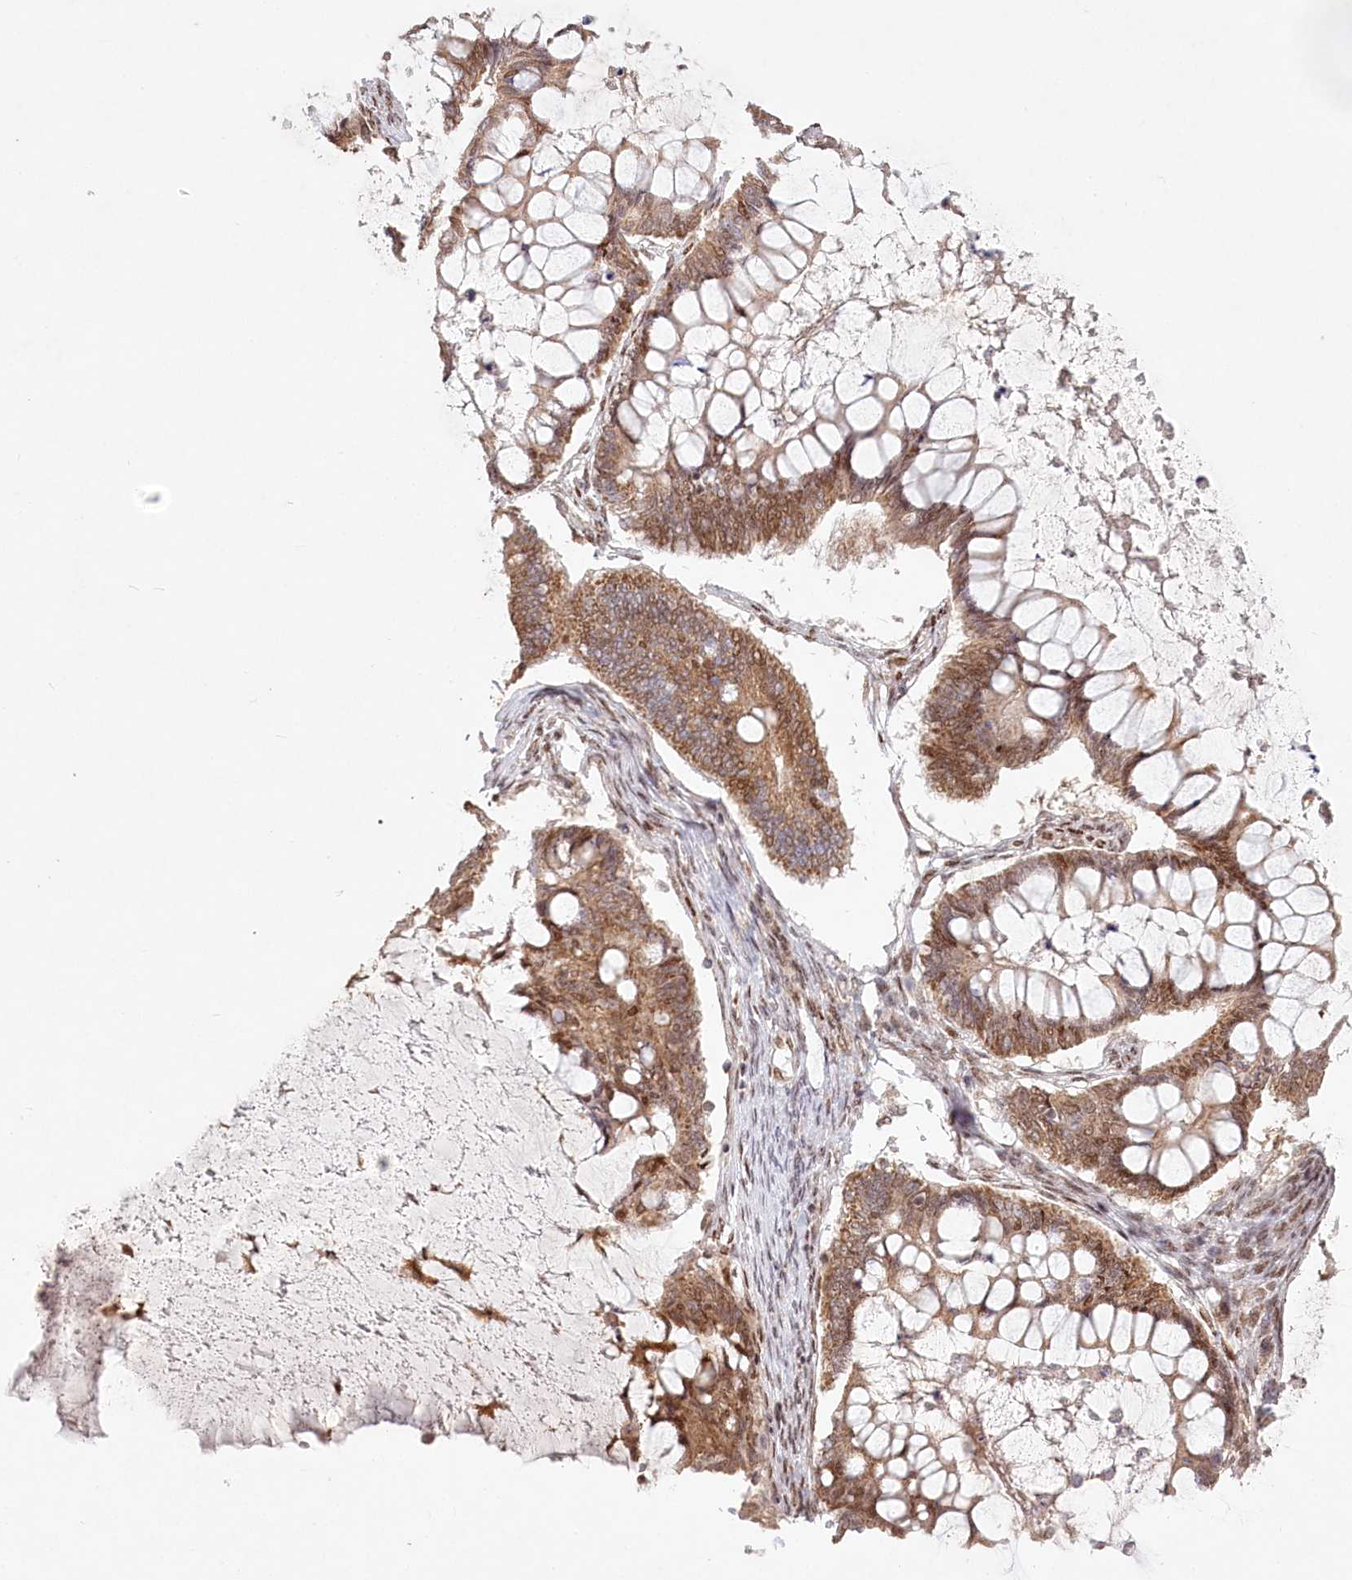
{"staining": {"intensity": "moderate", "quantity": ">75%", "location": "cytoplasmic/membranous"}, "tissue": "ovarian cancer", "cell_type": "Tumor cells", "image_type": "cancer", "snomed": [{"axis": "morphology", "description": "Cystadenocarcinoma, mucinous, NOS"}, {"axis": "topography", "description": "Ovary"}], "caption": "High-power microscopy captured an immunohistochemistry (IHC) micrograph of ovarian cancer (mucinous cystadenocarcinoma), revealing moderate cytoplasmic/membranous expression in about >75% of tumor cells. (Stains: DAB in brown, nuclei in blue, Microscopy: brightfield microscopy at high magnification).", "gene": "PYURF", "patient": {"sex": "female", "age": 61}}